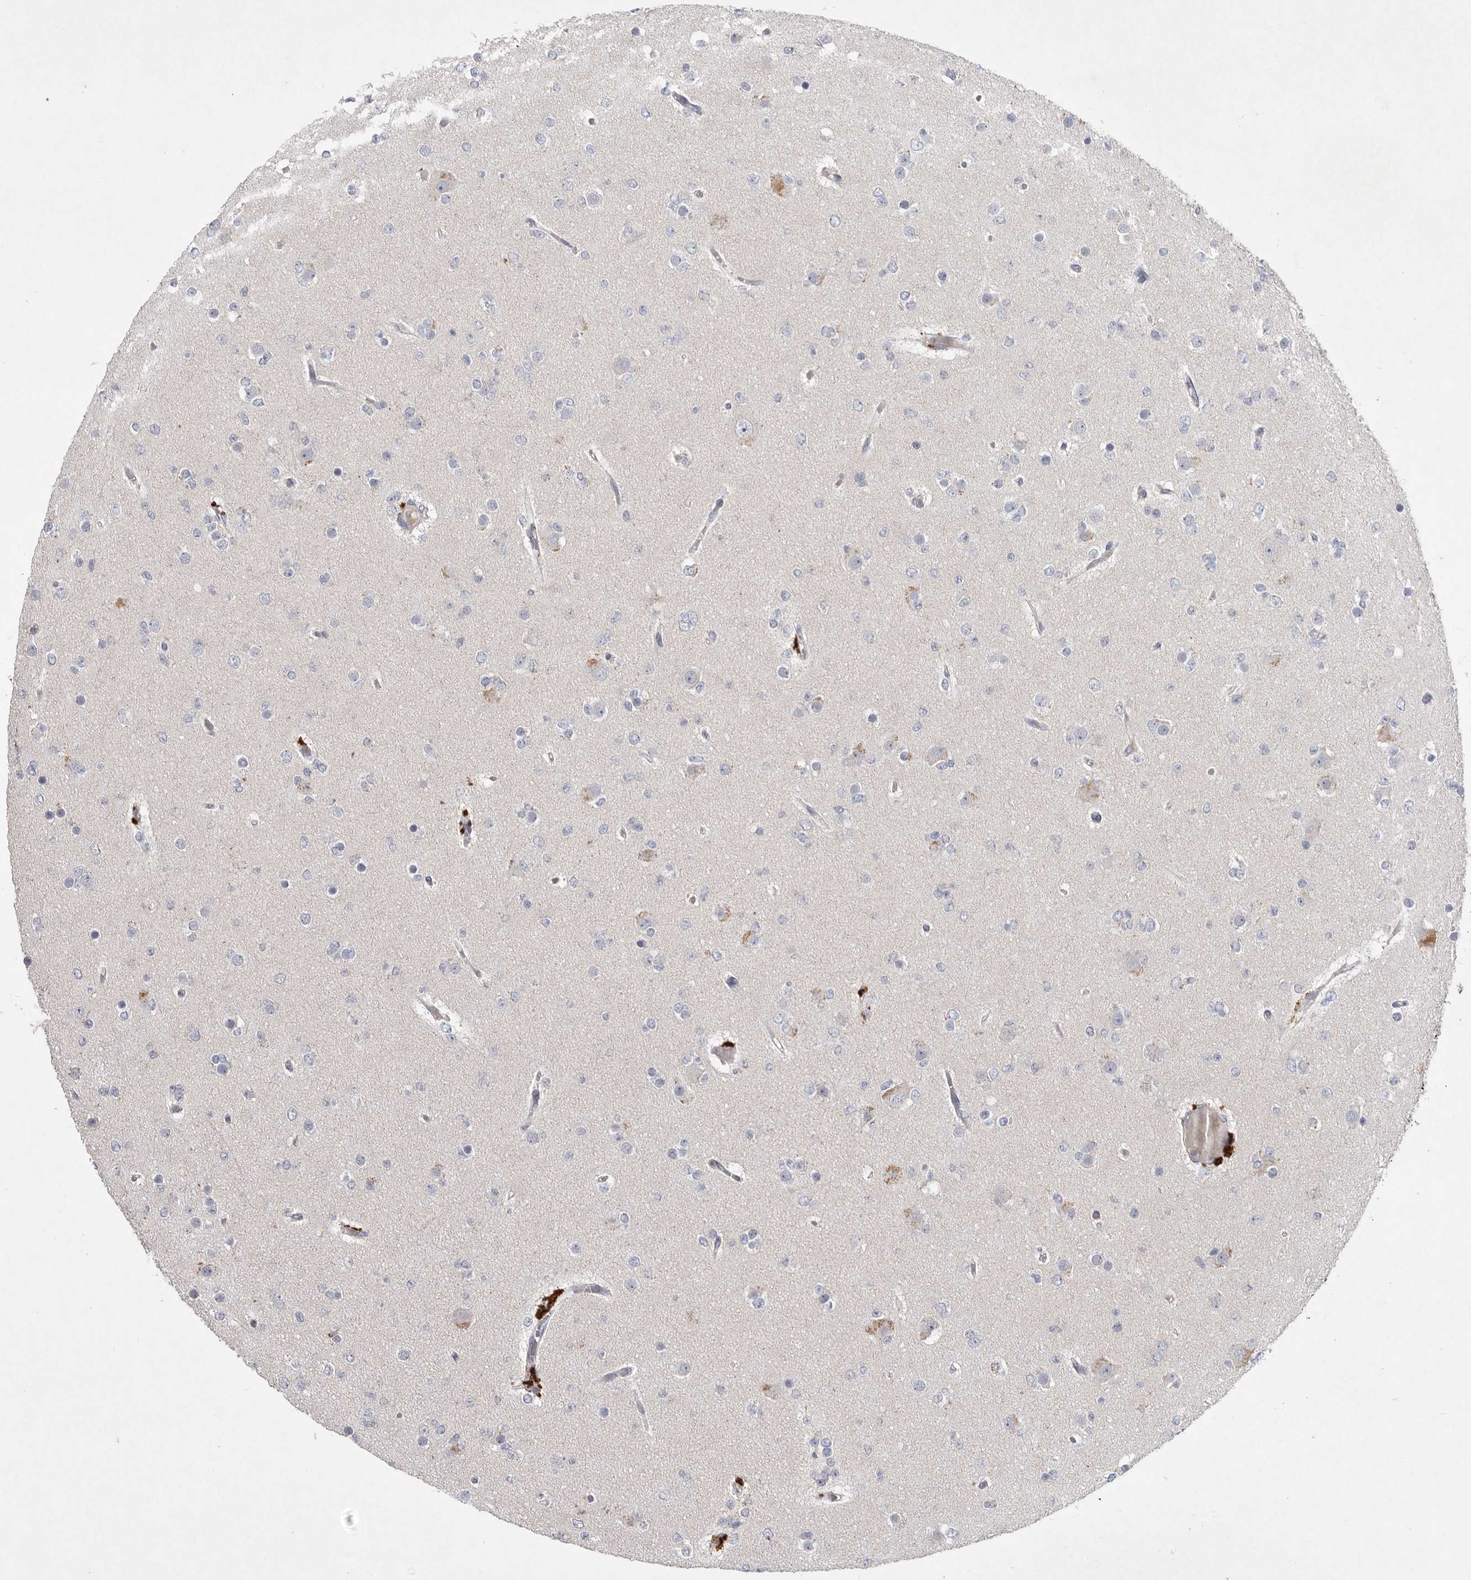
{"staining": {"intensity": "negative", "quantity": "none", "location": "none"}, "tissue": "glioma", "cell_type": "Tumor cells", "image_type": "cancer", "snomed": [{"axis": "morphology", "description": "Glioma, malignant, Low grade"}, {"axis": "topography", "description": "Brain"}], "caption": "DAB immunohistochemical staining of human malignant glioma (low-grade) exhibits no significant positivity in tumor cells.", "gene": "TNFSF14", "patient": {"sex": "female", "age": 22}}